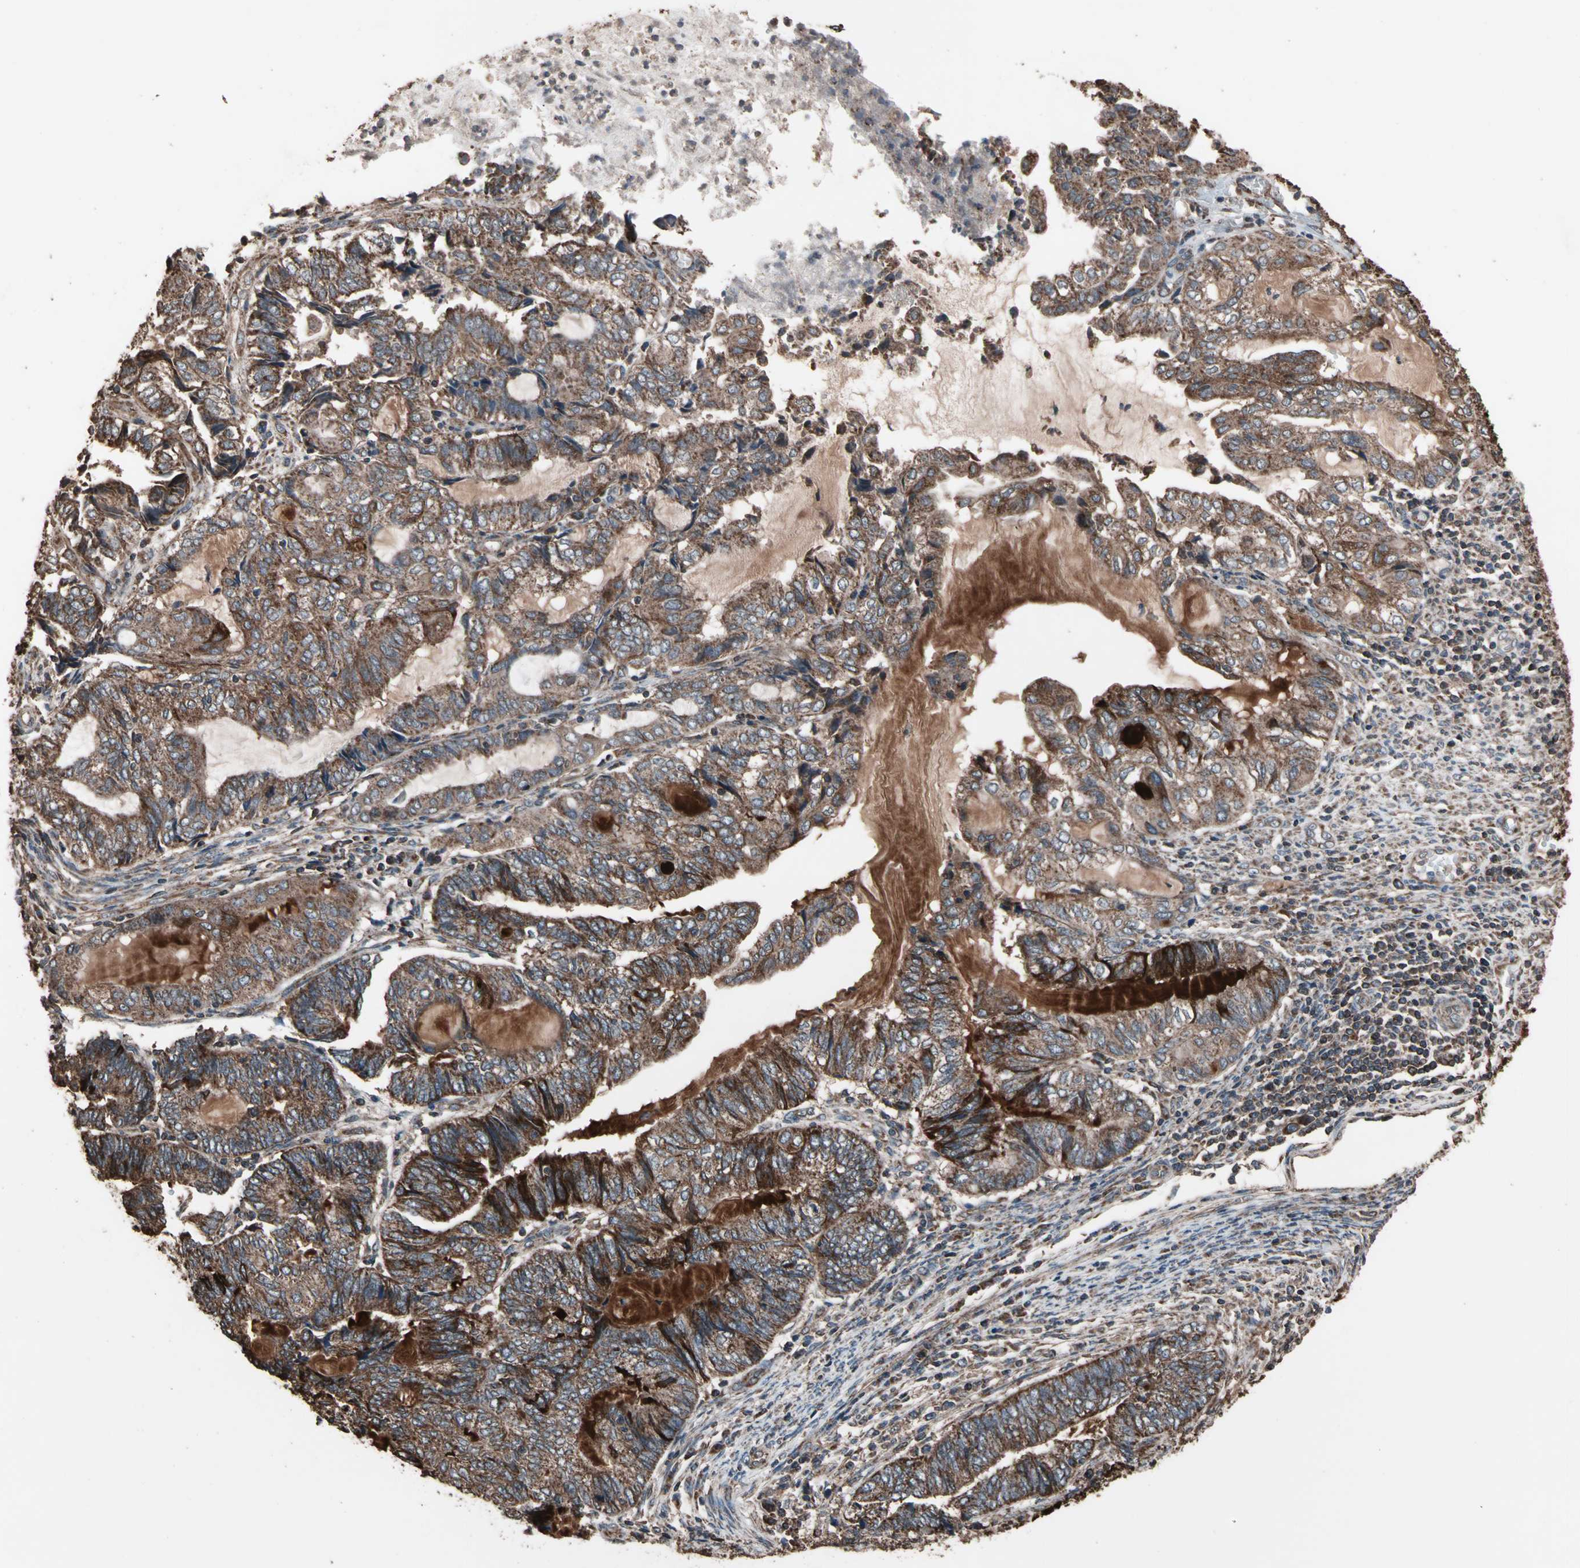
{"staining": {"intensity": "strong", "quantity": ">75%", "location": "cytoplasmic/membranous"}, "tissue": "endometrial cancer", "cell_type": "Tumor cells", "image_type": "cancer", "snomed": [{"axis": "morphology", "description": "Adenocarcinoma, NOS"}, {"axis": "topography", "description": "Uterus"}, {"axis": "topography", "description": "Endometrium"}], "caption": "Protein expression analysis of human endometrial adenocarcinoma reveals strong cytoplasmic/membranous positivity in approximately >75% of tumor cells.", "gene": "MRPL2", "patient": {"sex": "female", "age": 70}}